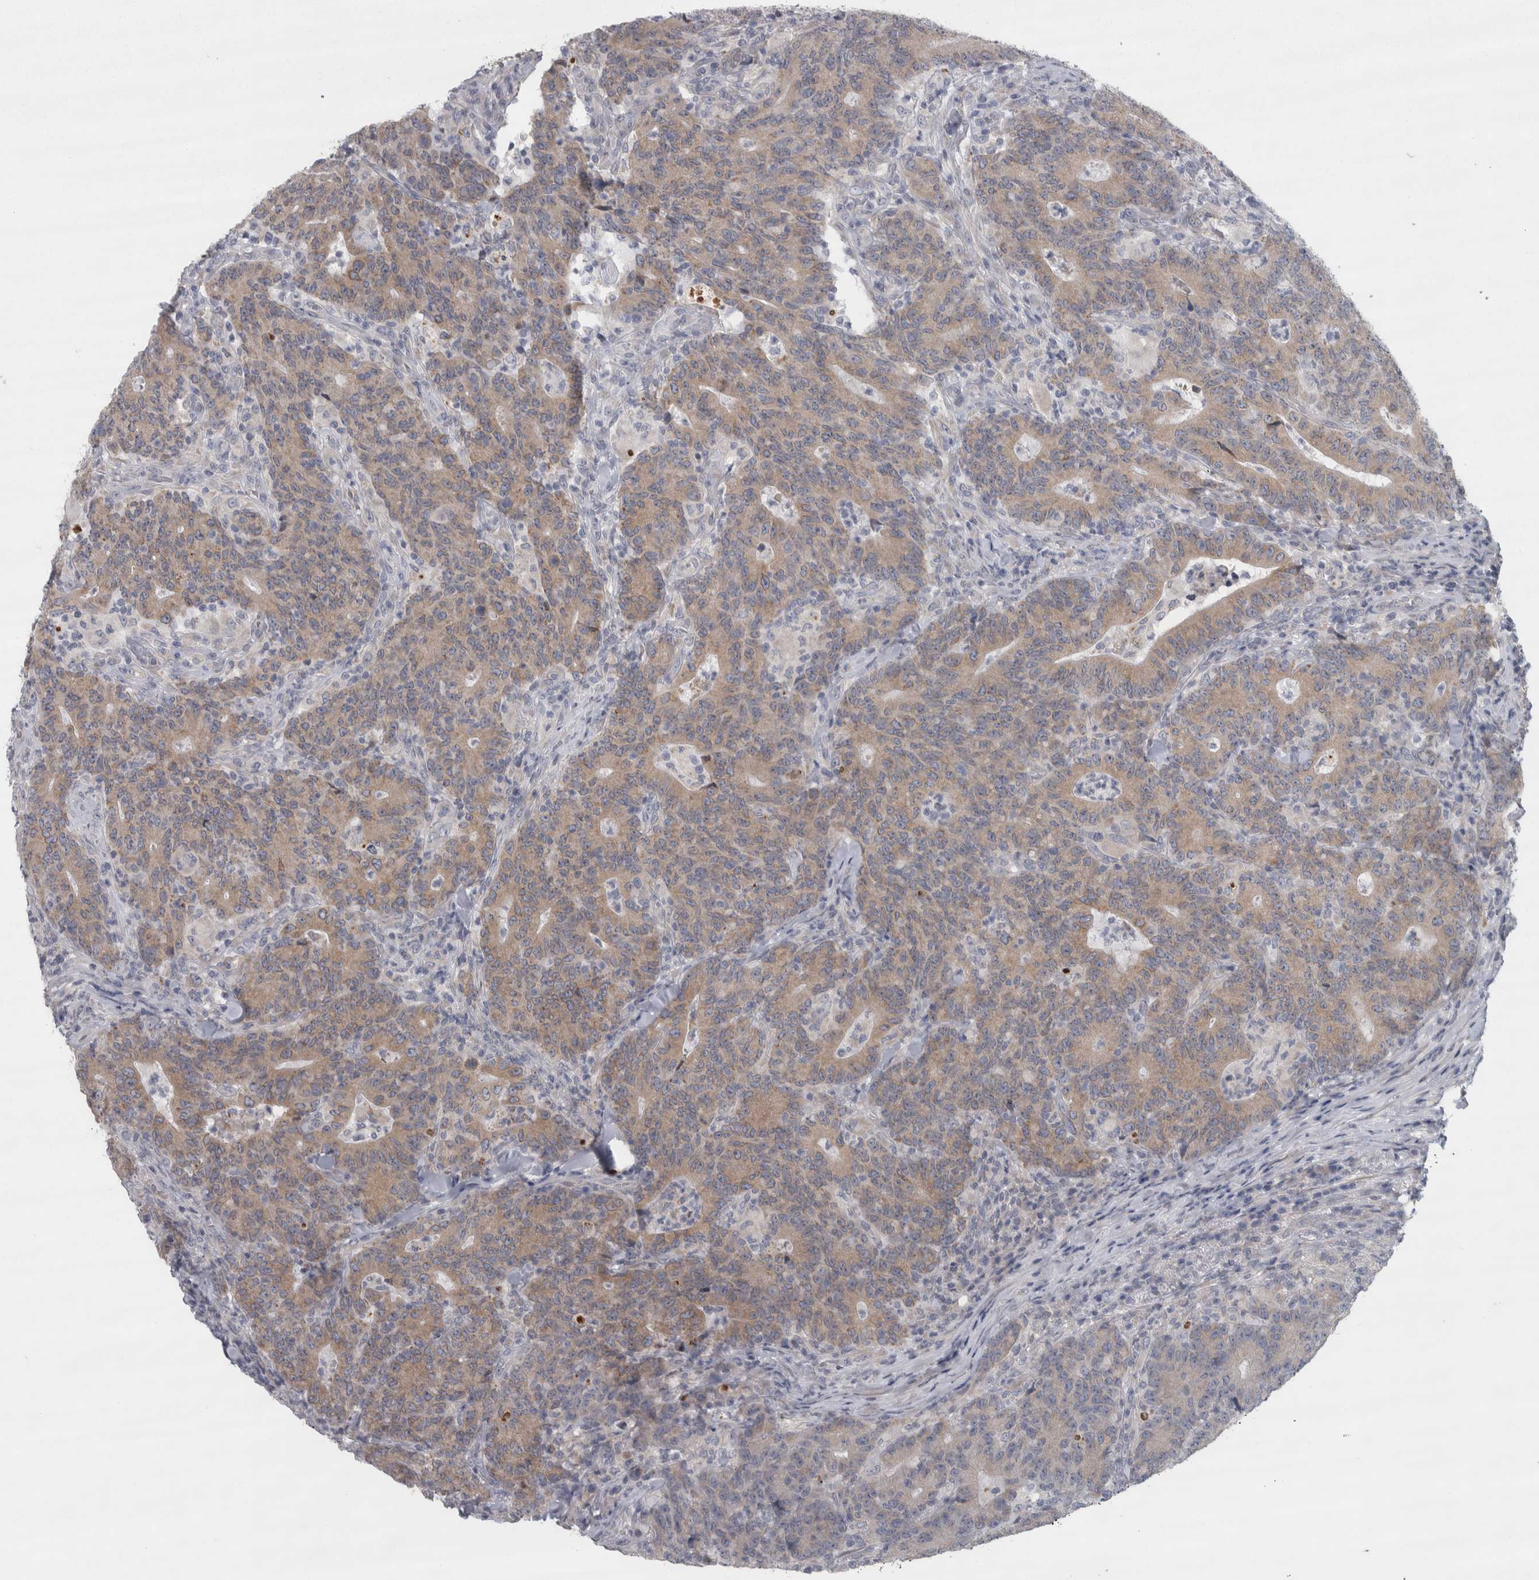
{"staining": {"intensity": "moderate", "quantity": ">75%", "location": "cytoplasmic/membranous"}, "tissue": "colorectal cancer", "cell_type": "Tumor cells", "image_type": "cancer", "snomed": [{"axis": "morphology", "description": "Normal tissue, NOS"}, {"axis": "morphology", "description": "Adenocarcinoma, NOS"}, {"axis": "topography", "description": "Colon"}], "caption": "Protein staining exhibits moderate cytoplasmic/membranous positivity in approximately >75% of tumor cells in colorectal cancer.", "gene": "SIGMAR1", "patient": {"sex": "female", "age": 75}}